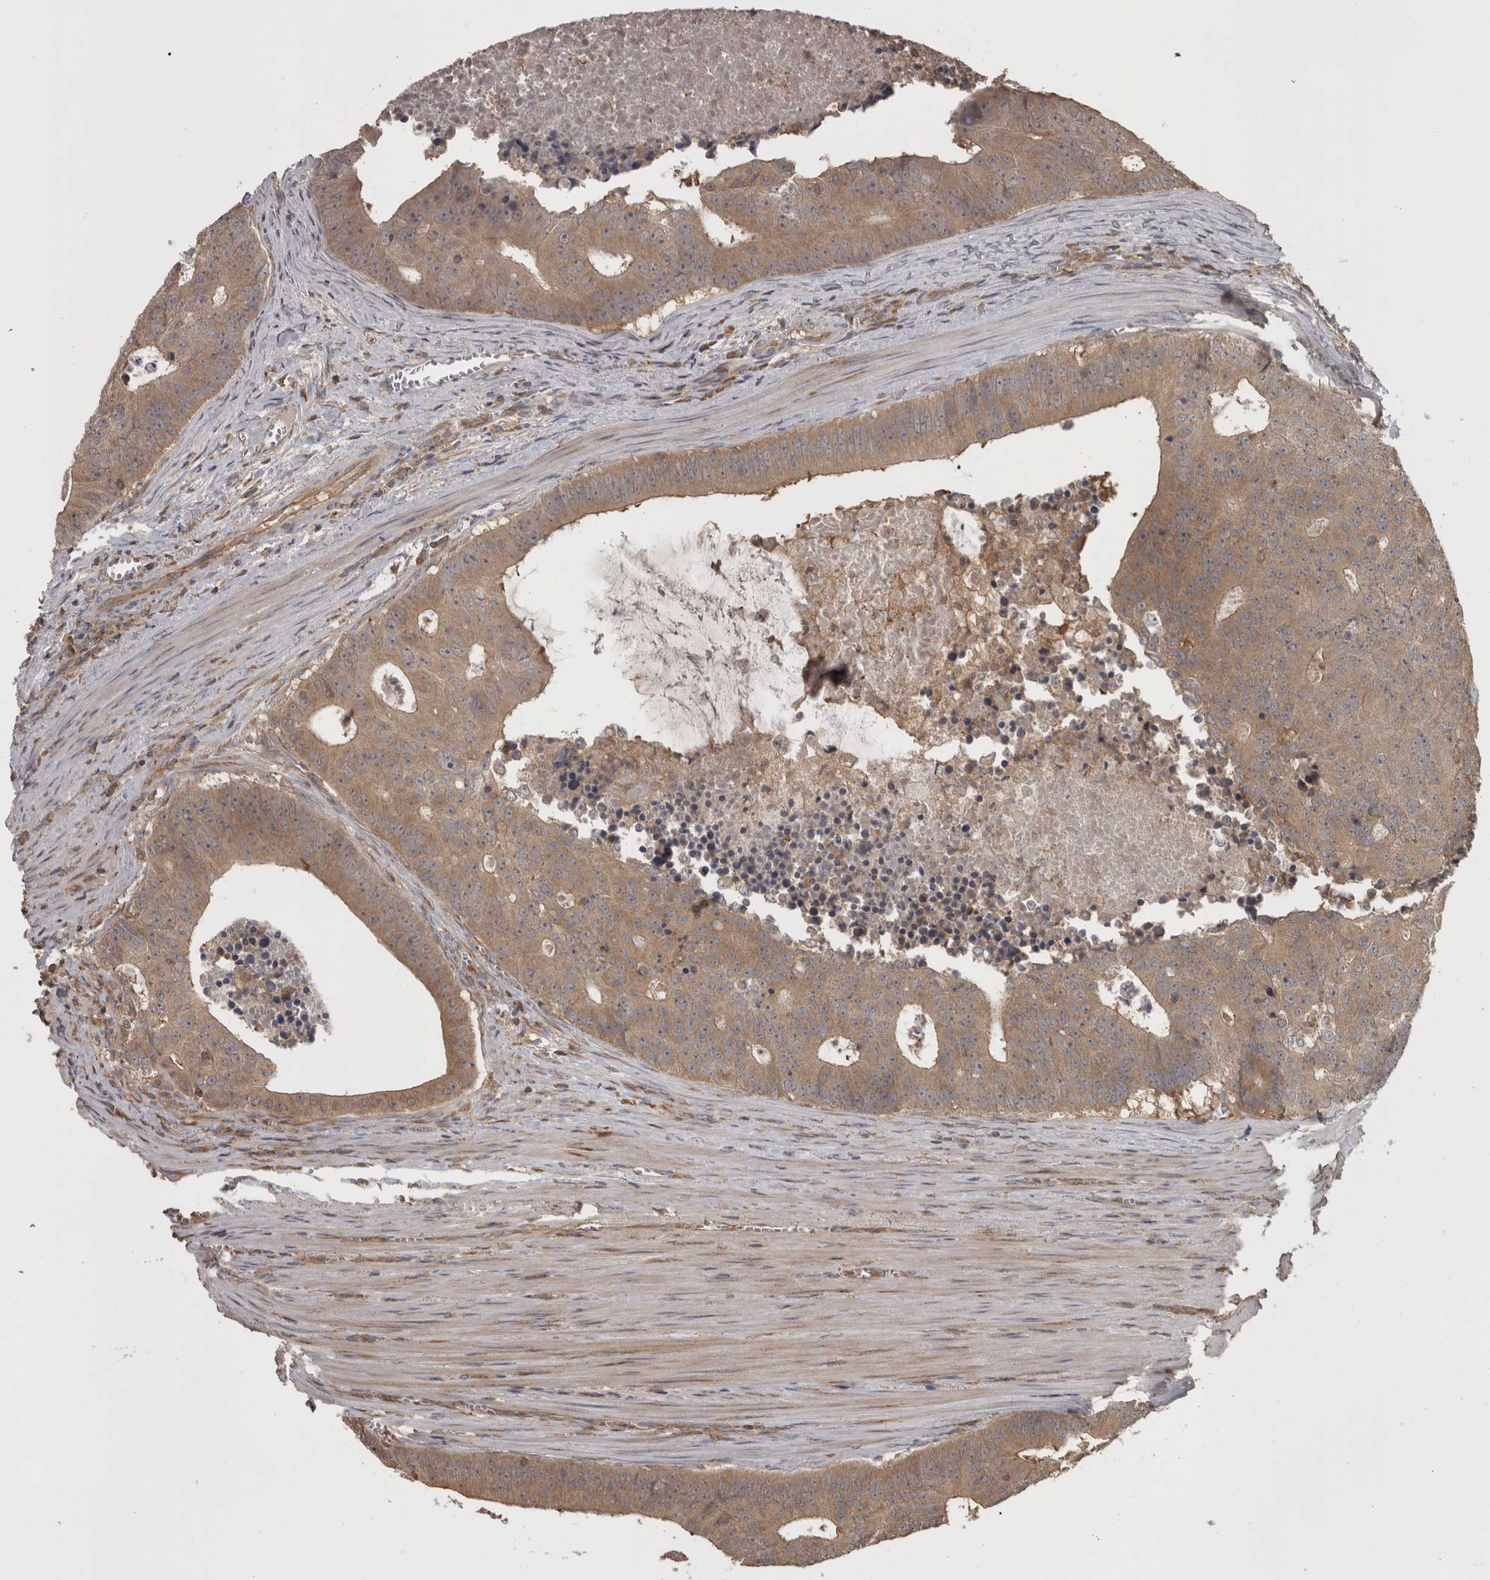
{"staining": {"intensity": "moderate", "quantity": ">75%", "location": "cytoplasmic/membranous"}, "tissue": "colorectal cancer", "cell_type": "Tumor cells", "image_type": "cancer", "snomed": [{"axis": "morphology", "description": "Adenocarcinoma, NOS"}, {"axis": "topography", "description": "Colon"}], "caption": "Protein expression analysis of human colorectal adenocarcinoma reveals moderate cytoplasmic/membranous positivity in about >75% of tumor cells. (DAB = brown stain, brightfield microscopy at high magnification).", "gene": "MICU3", "patient": {"sex": "male", "age": 87}}